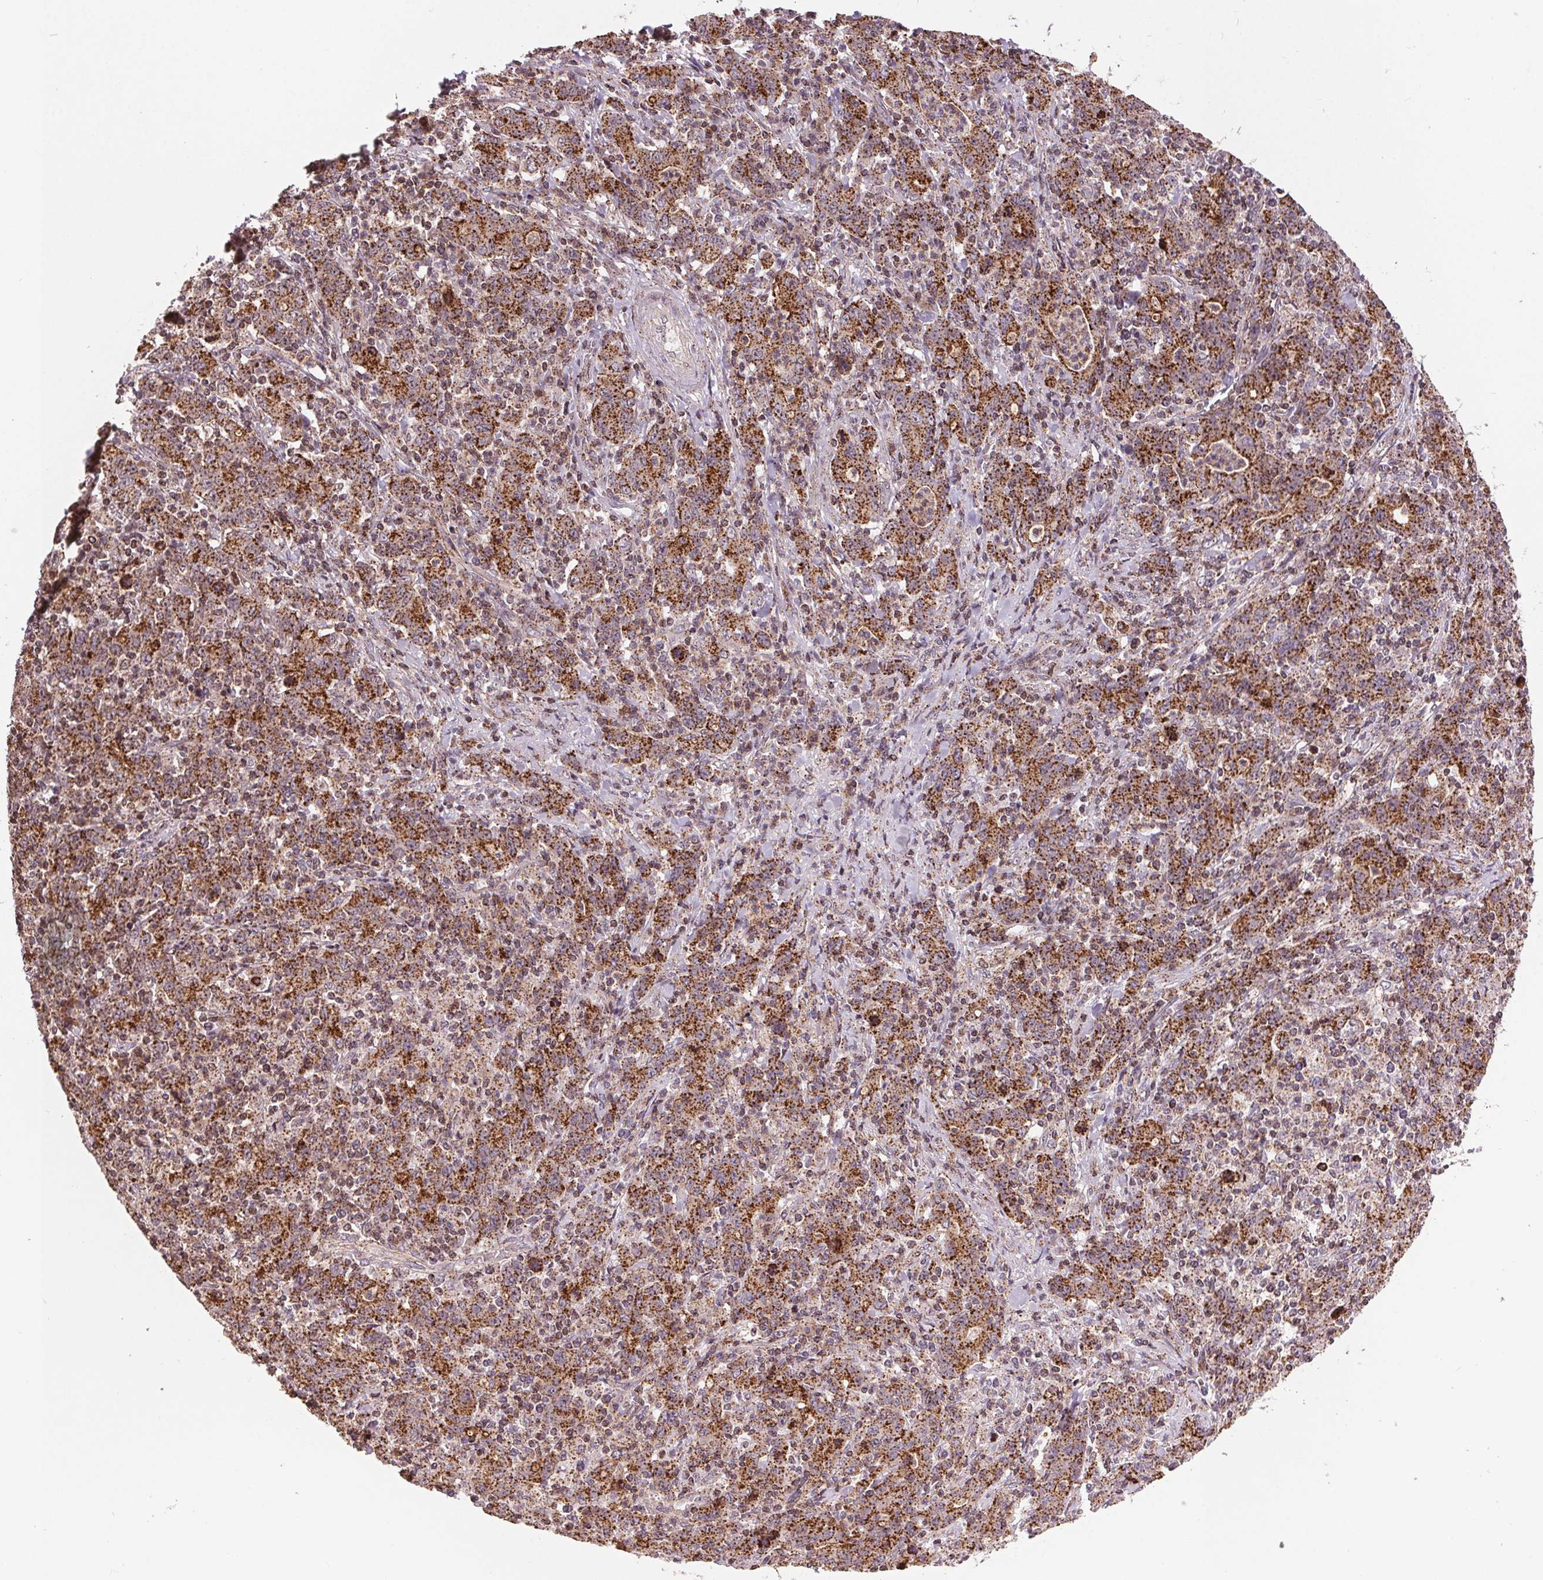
{"staining": {"intensity": "strong", "quantity": ">75%", "location": "cytoplasmic/membranous"}, "tissue": "stomach cancer", "cell_type": "Tumor cells", "image_type": "cancer", "snomed": [{"axis": "morphology", "description": "Adenocarcinoma, NOS"}, {"axis": "topography", "description": "Stomach, upper"}], "caption": "IHC (DAB (3,3'-diaminobenzidine)) staining of human stomach cancer (adenocarcinoma) exhibits strong cytoplasmic/membranous protein expression in about >75% of tumor cells. (DAB = brown stain, brightfield microscopy at high magnification).", "gene": "CHMP4B", "patient": {"sex": "male", "age": 69}}